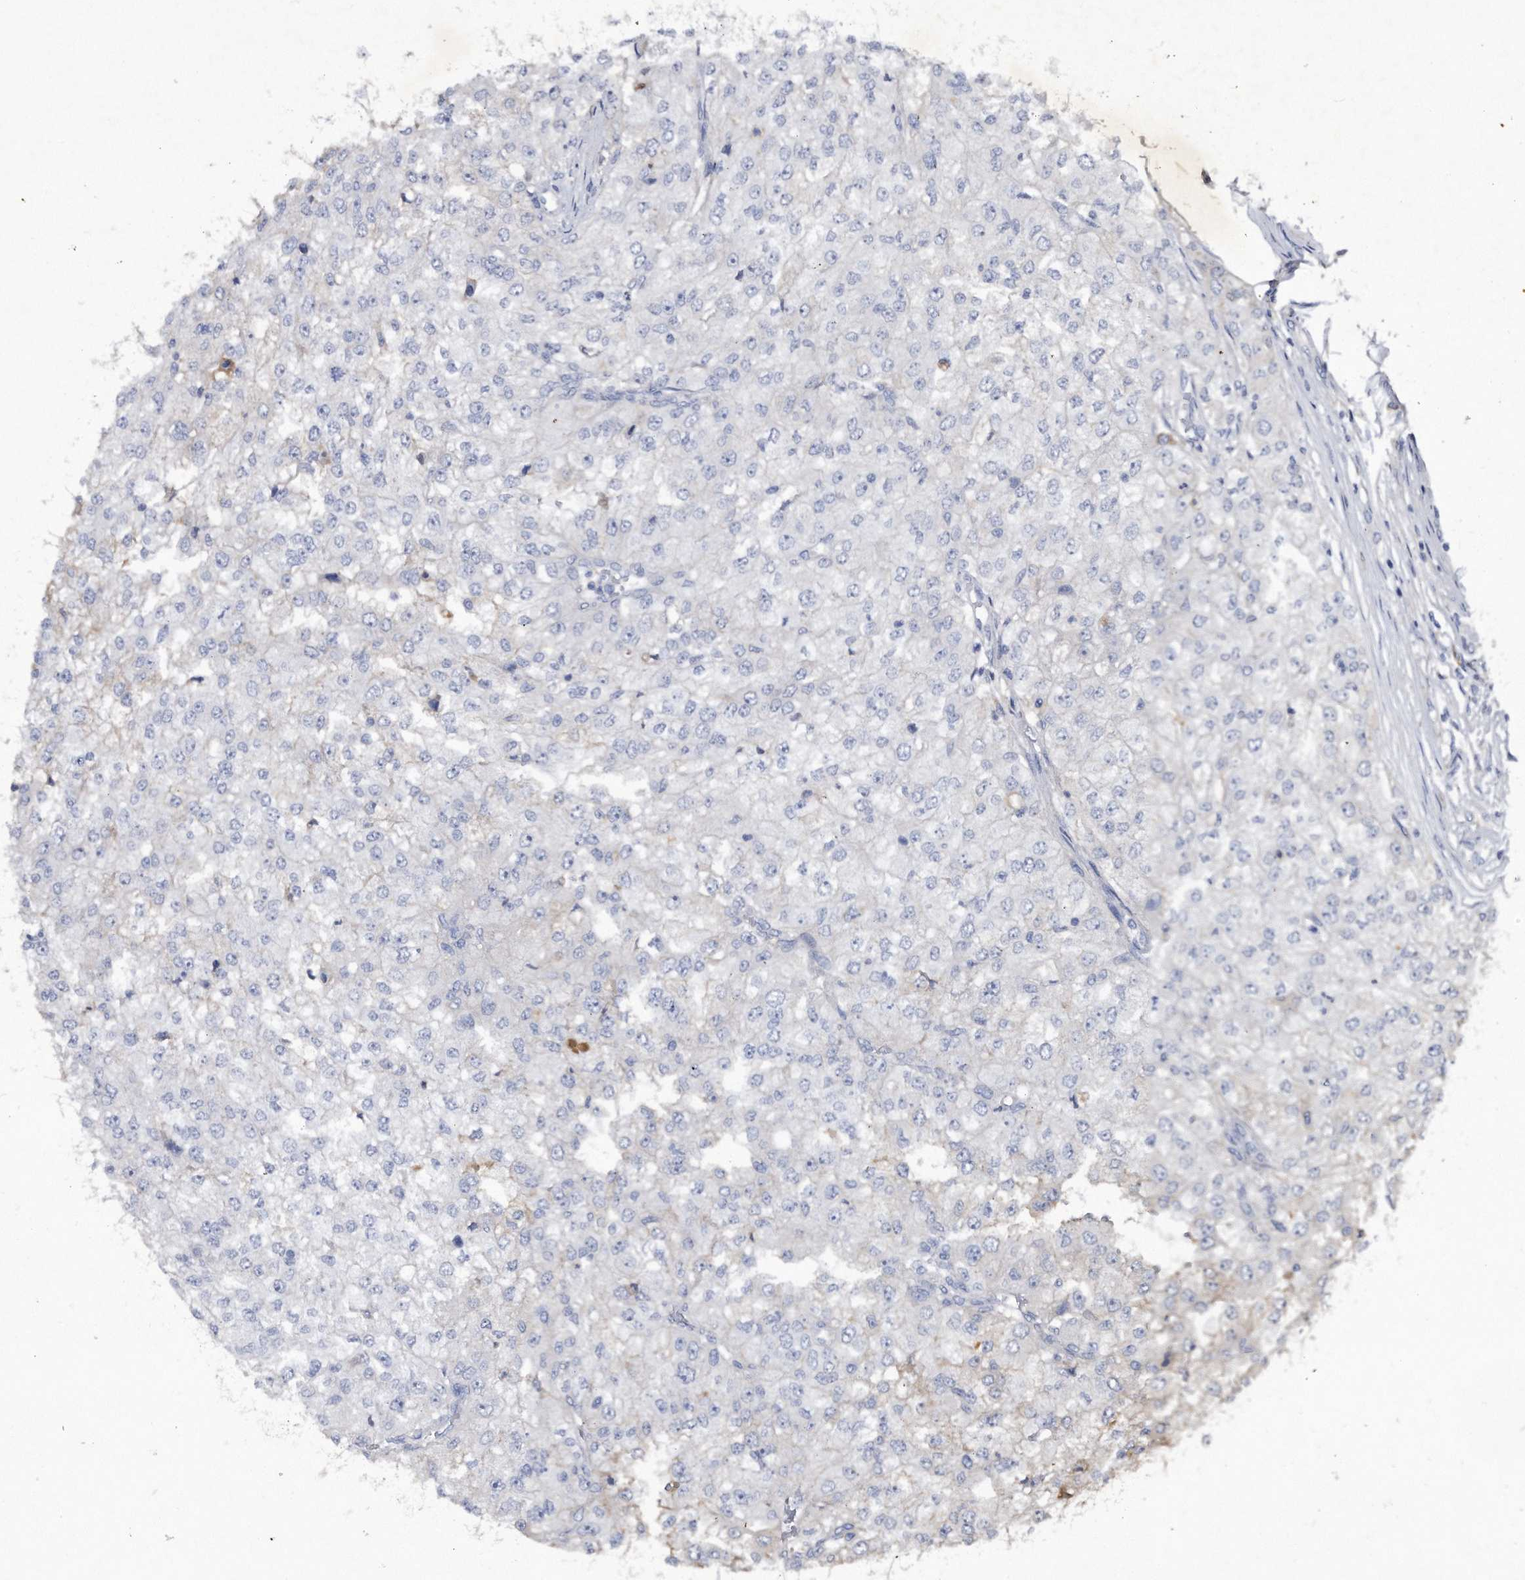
{"staining": {"intensity": "negative", "quantity": "none", "location": "none"}, "tissue": "renal cancer", "cell_type": "Tumor cells", "image_type": "cancer", "snomed": [{"axis": "morphology", "description": "Adenocarcinoma, NOS"}, {"axis": "topography", "description": "Kidney"}], "caption": "Immunohistochemistry of human renal cancer (adenocarcinoma) displays no positivity in tumor cells.", "gene": "ASNS", "patient": {"sex": "female", "age": 54}}